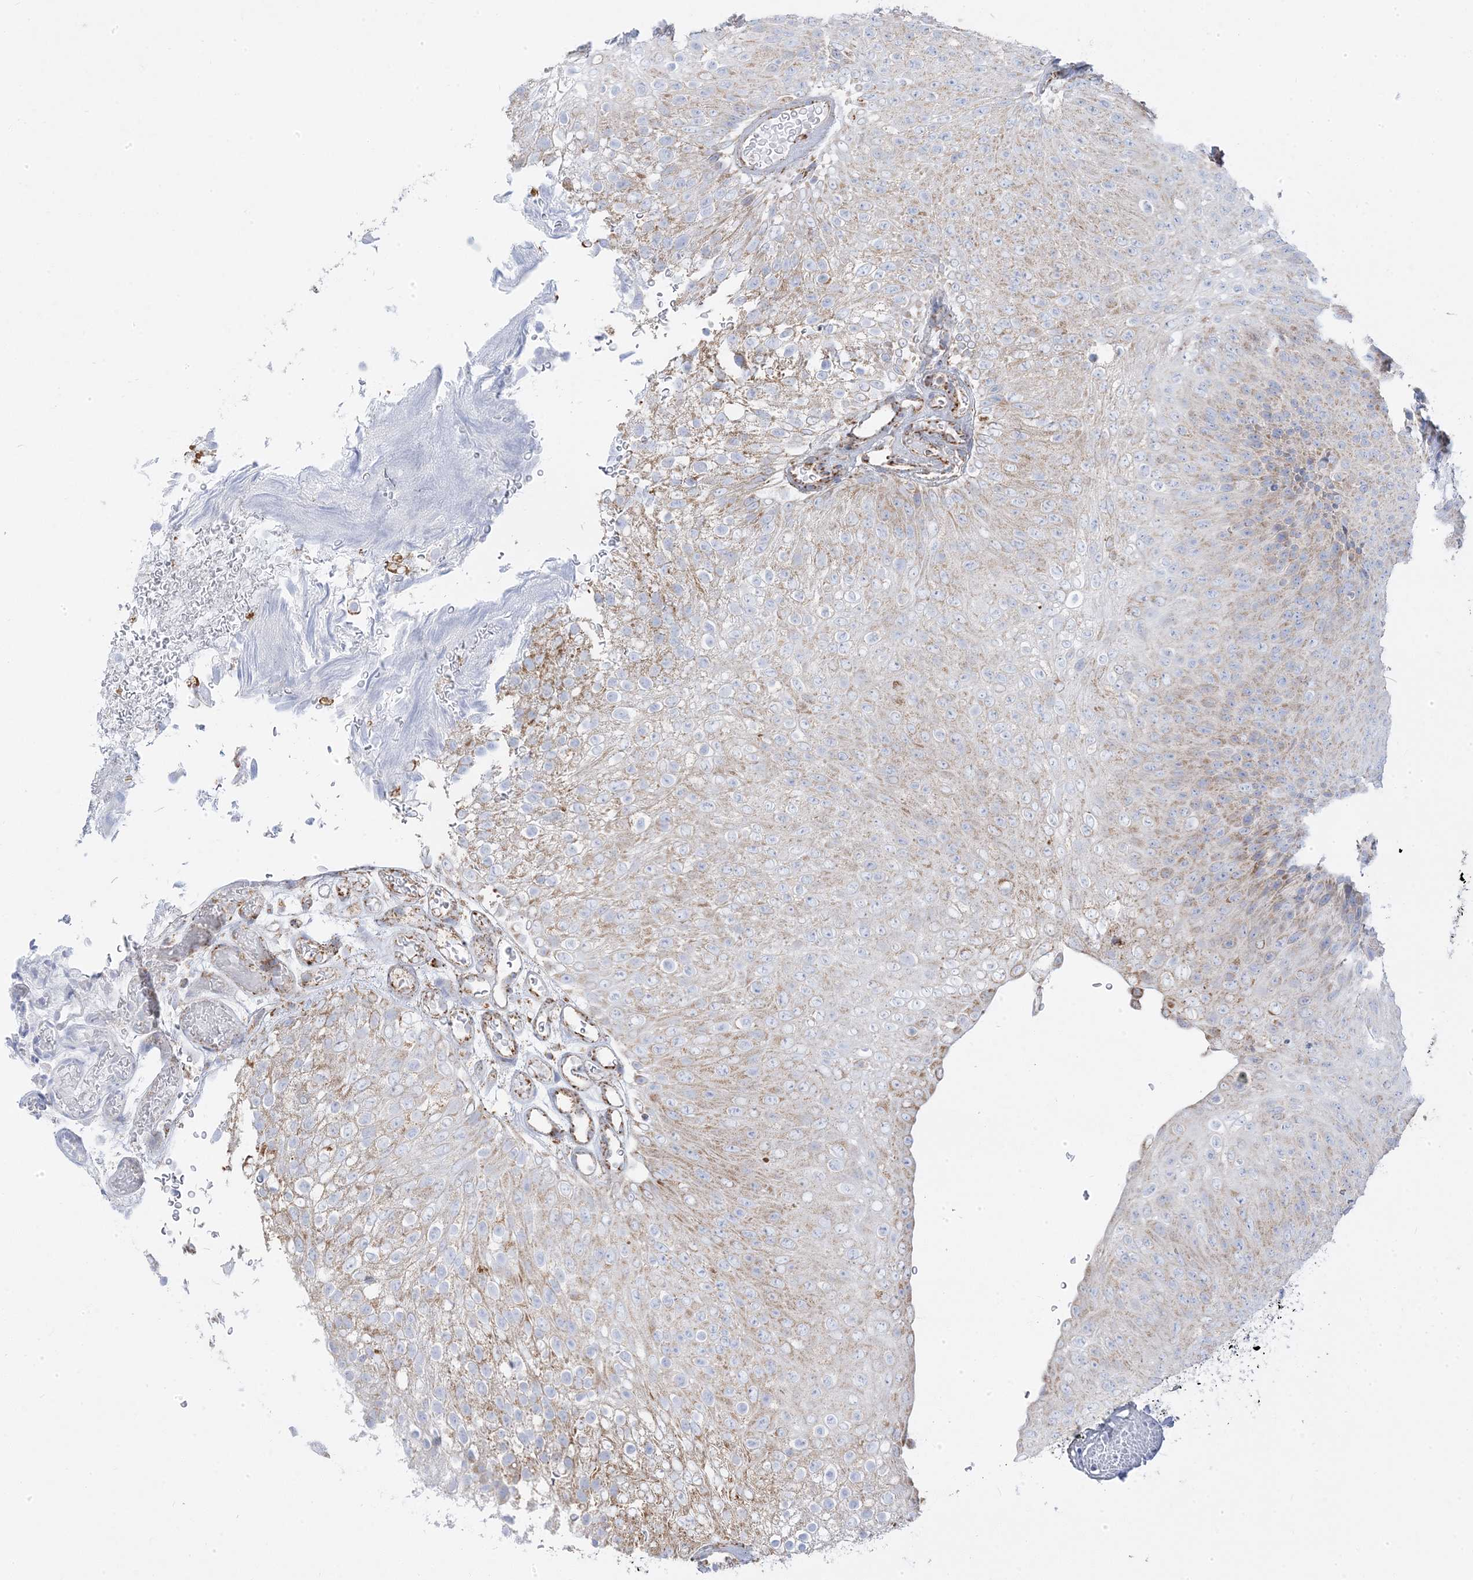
{"staining": {"intensity": "moderate", "quantity": "<25%", "location": "cytoplasmic/membranous"}, "tissue": "urothelial cancer", "cell_type": "Tumor cells", "image_type": "cancer", "snomed": [{"axis": "morphology", "description": "Urothelial carcinoma, Low grade"}, {"axis": "topography", "description": "Urinary bladder"}], "caption": "A brown stain shows moderate cytoplasmic/membranous positivity of a protein in urothelial carcinoma (low-grade) tumor cells.", "gene": "PCCB", "patient": {"sex": "male", "age": 78}}